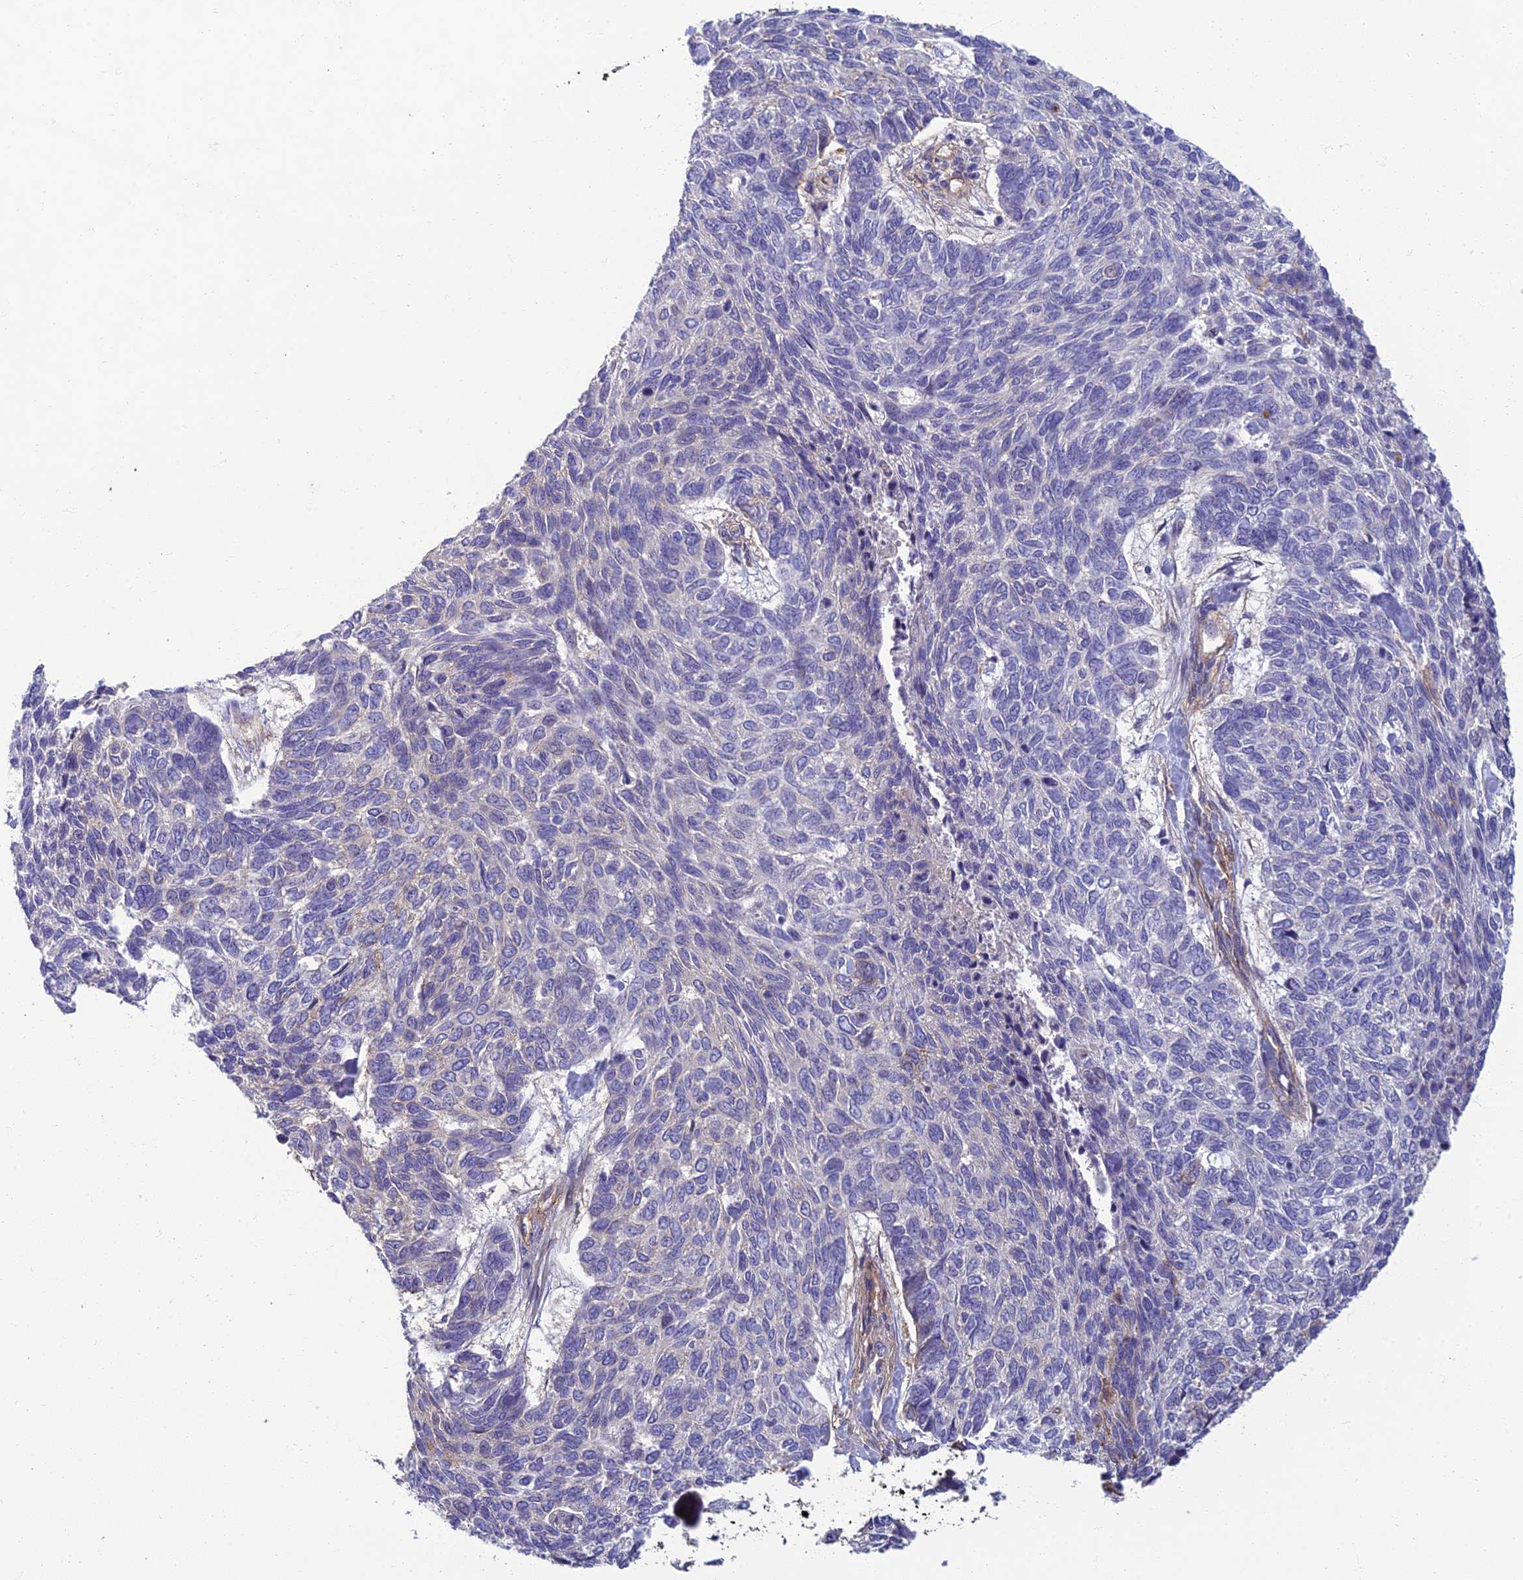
{"staining": {"intensity": "negative", "quantity": "none", "location": "none"}, "tissue": "skin cancer", "cell_type": "Tumor cells", "image_type": "cancer", "snomed": [{"axis": "morphology", "description": "Basal cell carcinoma"}, {"axis": "topography", "description": "Skin"}], "caption": "Photomicrograph shows no significant protein expression in tumor cells of skin cancer (basal cell carcinoma).", "gene": "NEURL1", "patient": {"sex": "female", "age": 65}}